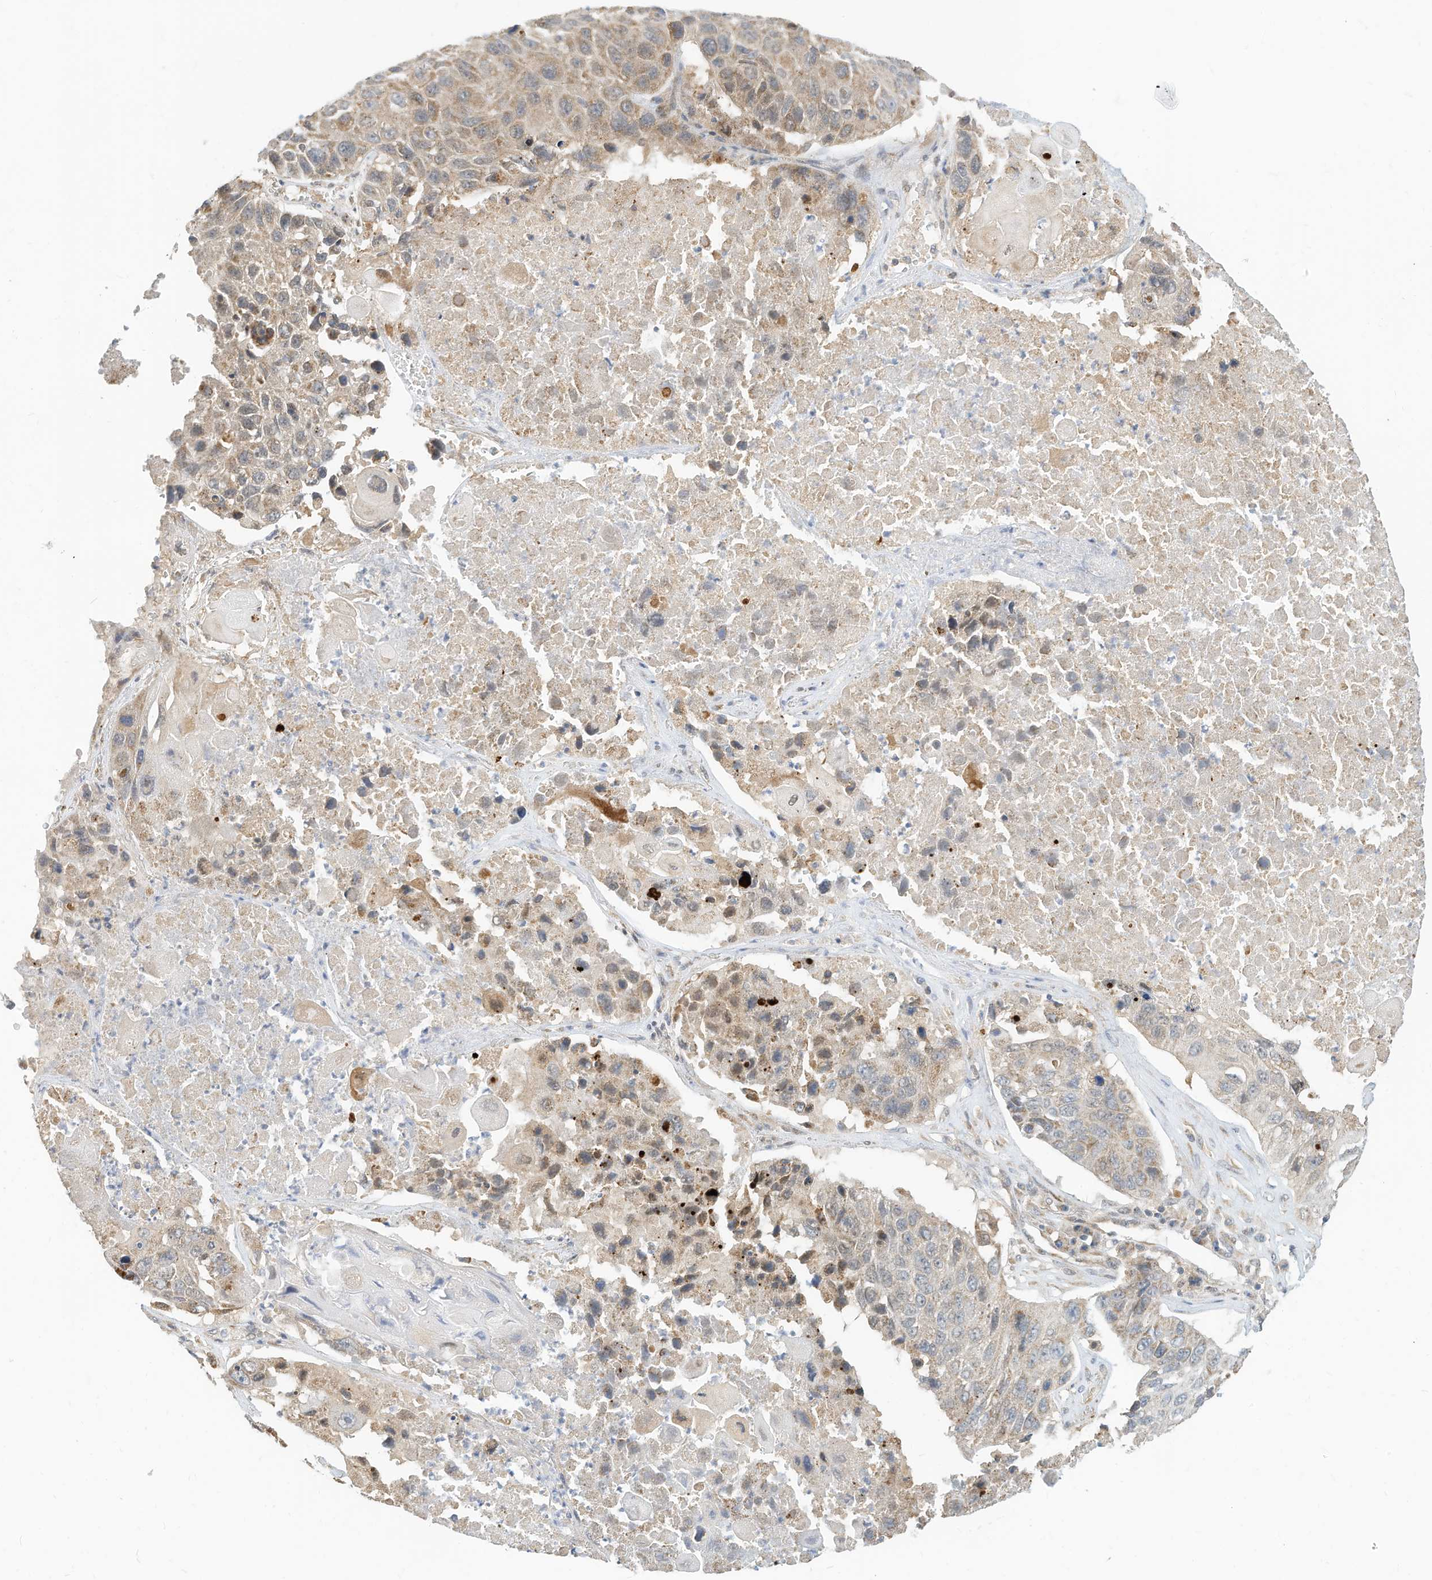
{"staining": {"intensity": "moderate", "quantity": "<25%", "location": "cytoplasmic/membranous"}, "tissue": "lung cancer", "cell_type": "Tumor cells", "image_type": "cancer", "snomed": [{"axis": "morphology", "description": "Squamous cell carcinoma, NOS"}, {"axis": "topography", "description": "Lung"}], "caption": "High-magnification brightfield microscopy of lung cancer (squamous cell carcinoma) stained with DAB (3,3'-diaminobenzidine) (brown) and counterstained with hematoxylin (blue). tumor cells exhibit moderate cytoplasmic/membranous staining is identified in about<25% of cells.", "gene": "METTL6", "patient": {"sex": "male", "age": 61}}